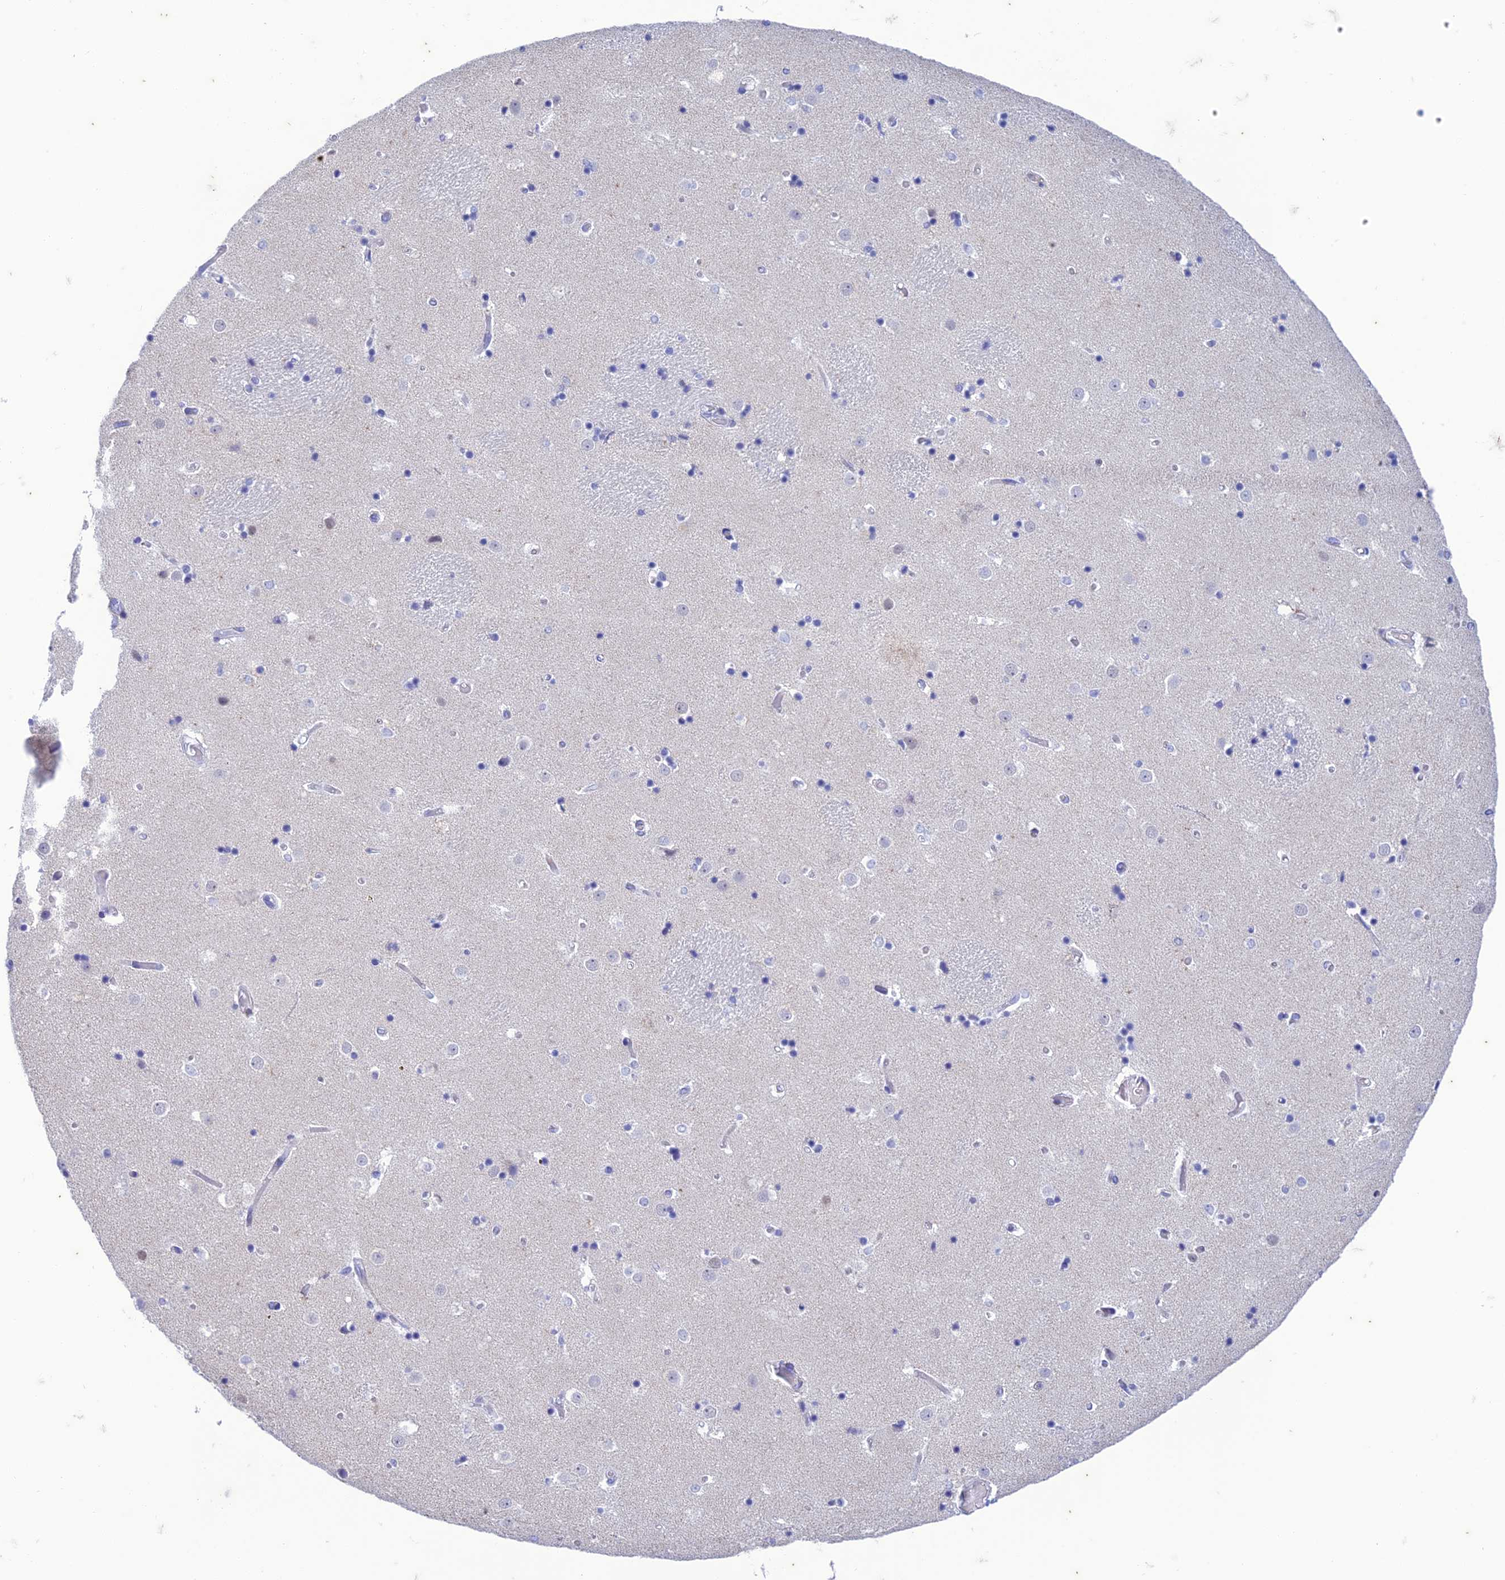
{"staining": {"intensity": "negative", "quantity": "none", "location": "none"}, "tissue": "caudate", "cell_type": "Glial cells", "image_type": "normal", "snomed": [{"axis": "morphology", "description": "Normal tissue, NOS"}, {"axis": "topography", "description": "Lateral ventricle wall"}], "caption": "Protein analysis of unremarkable caudate displays no significant positivity in glial cells. (DAB immunohistochemistry (IHC), high magnification).", "gene": "FGF7", "patient": {"sex": "female", "age": 52}}